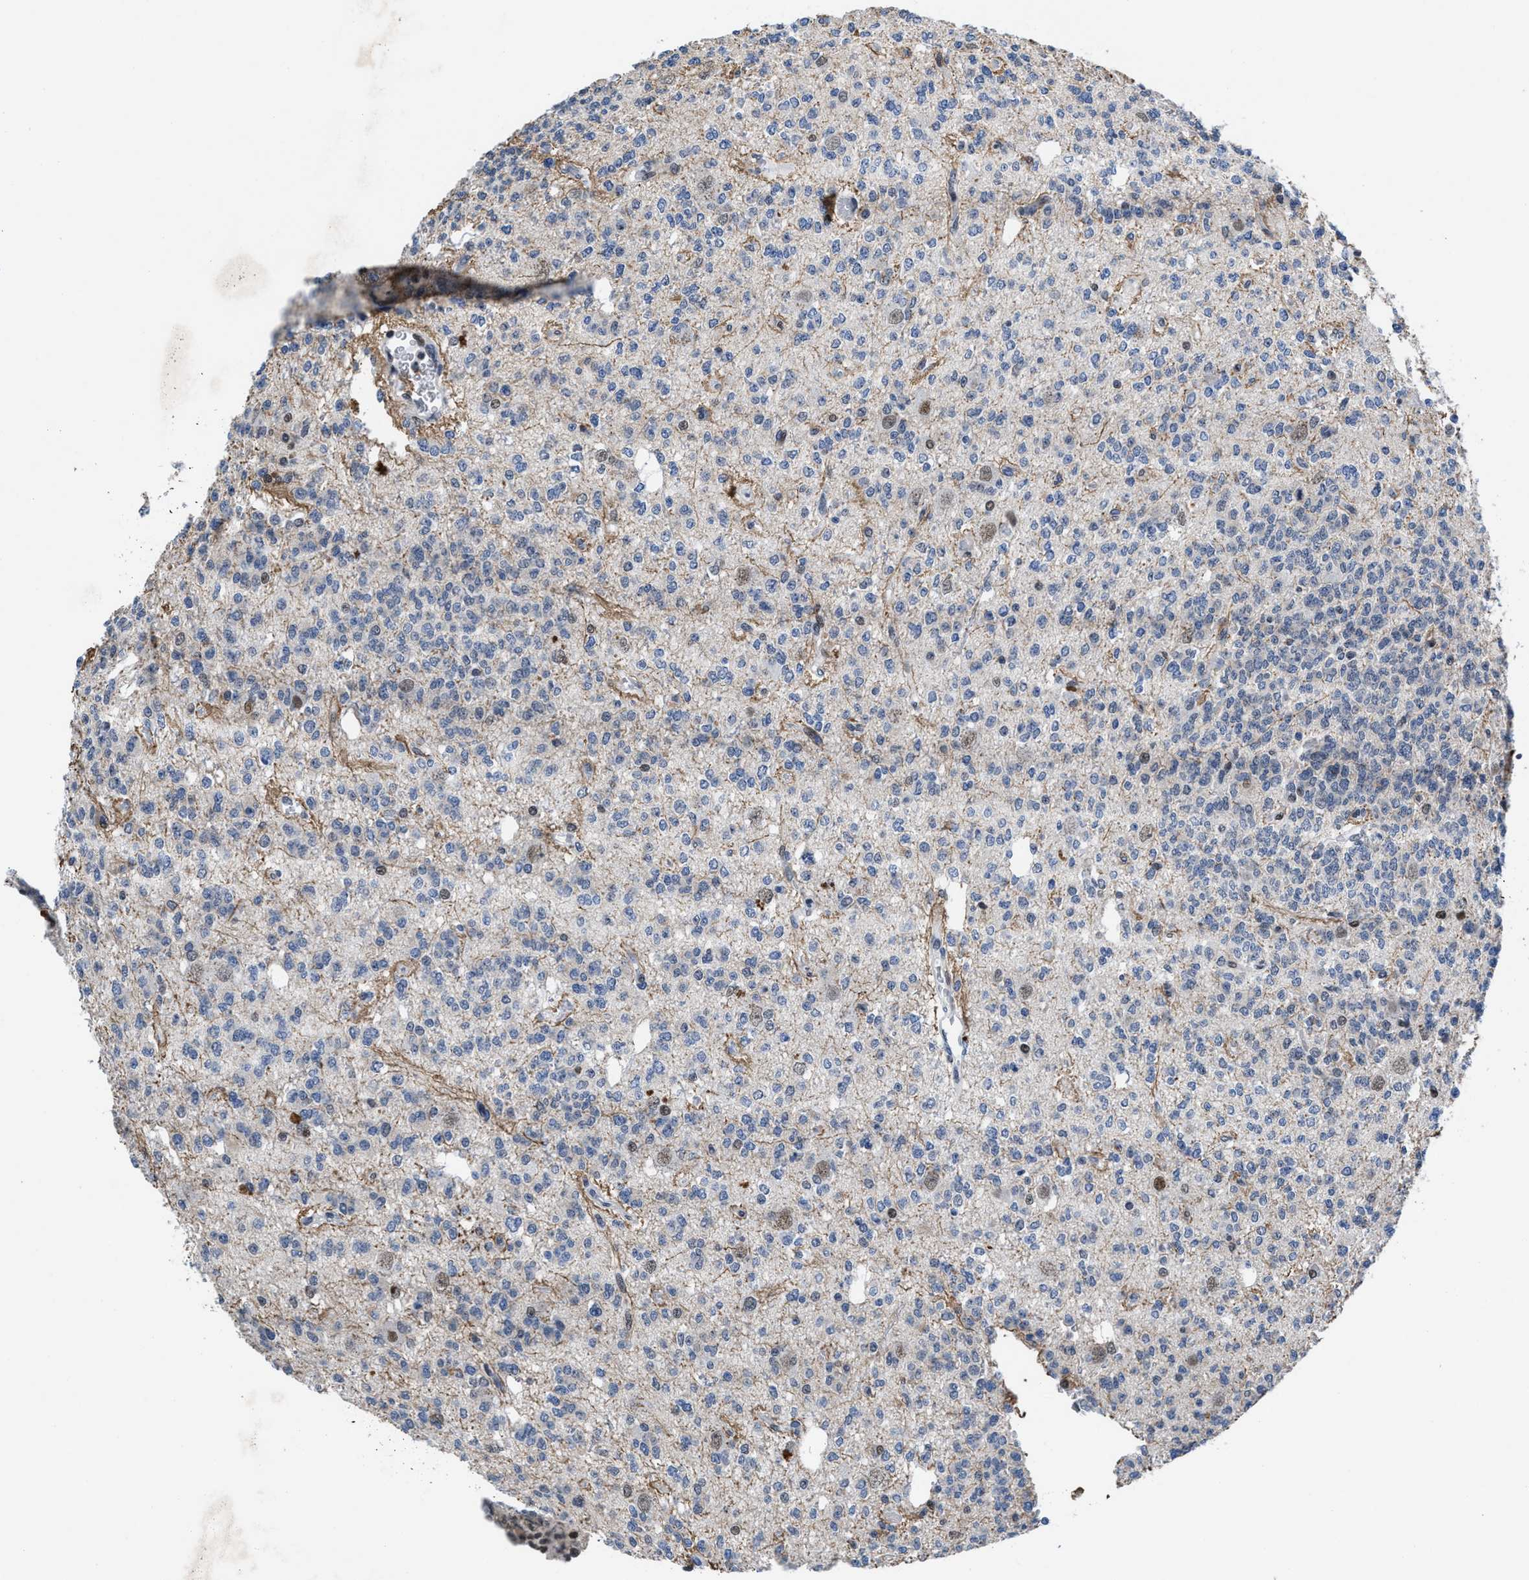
{"staining": {"intensity": "negative", "quantity": "none", "location": "none"}, "tissue": "glioma", "cell_type": "Tumor cells", "image_type": "cancer", "snomed": [{"axis": "morphology", "description": "Glioma, malignant, Low grade"}, {"axis": "topography", "description": "Brain"}], "caption": "The image shows no significant staining in tumor cells of glioma.", "gene": "WDR81", "patient": {"sex": "male", "age": 38}}